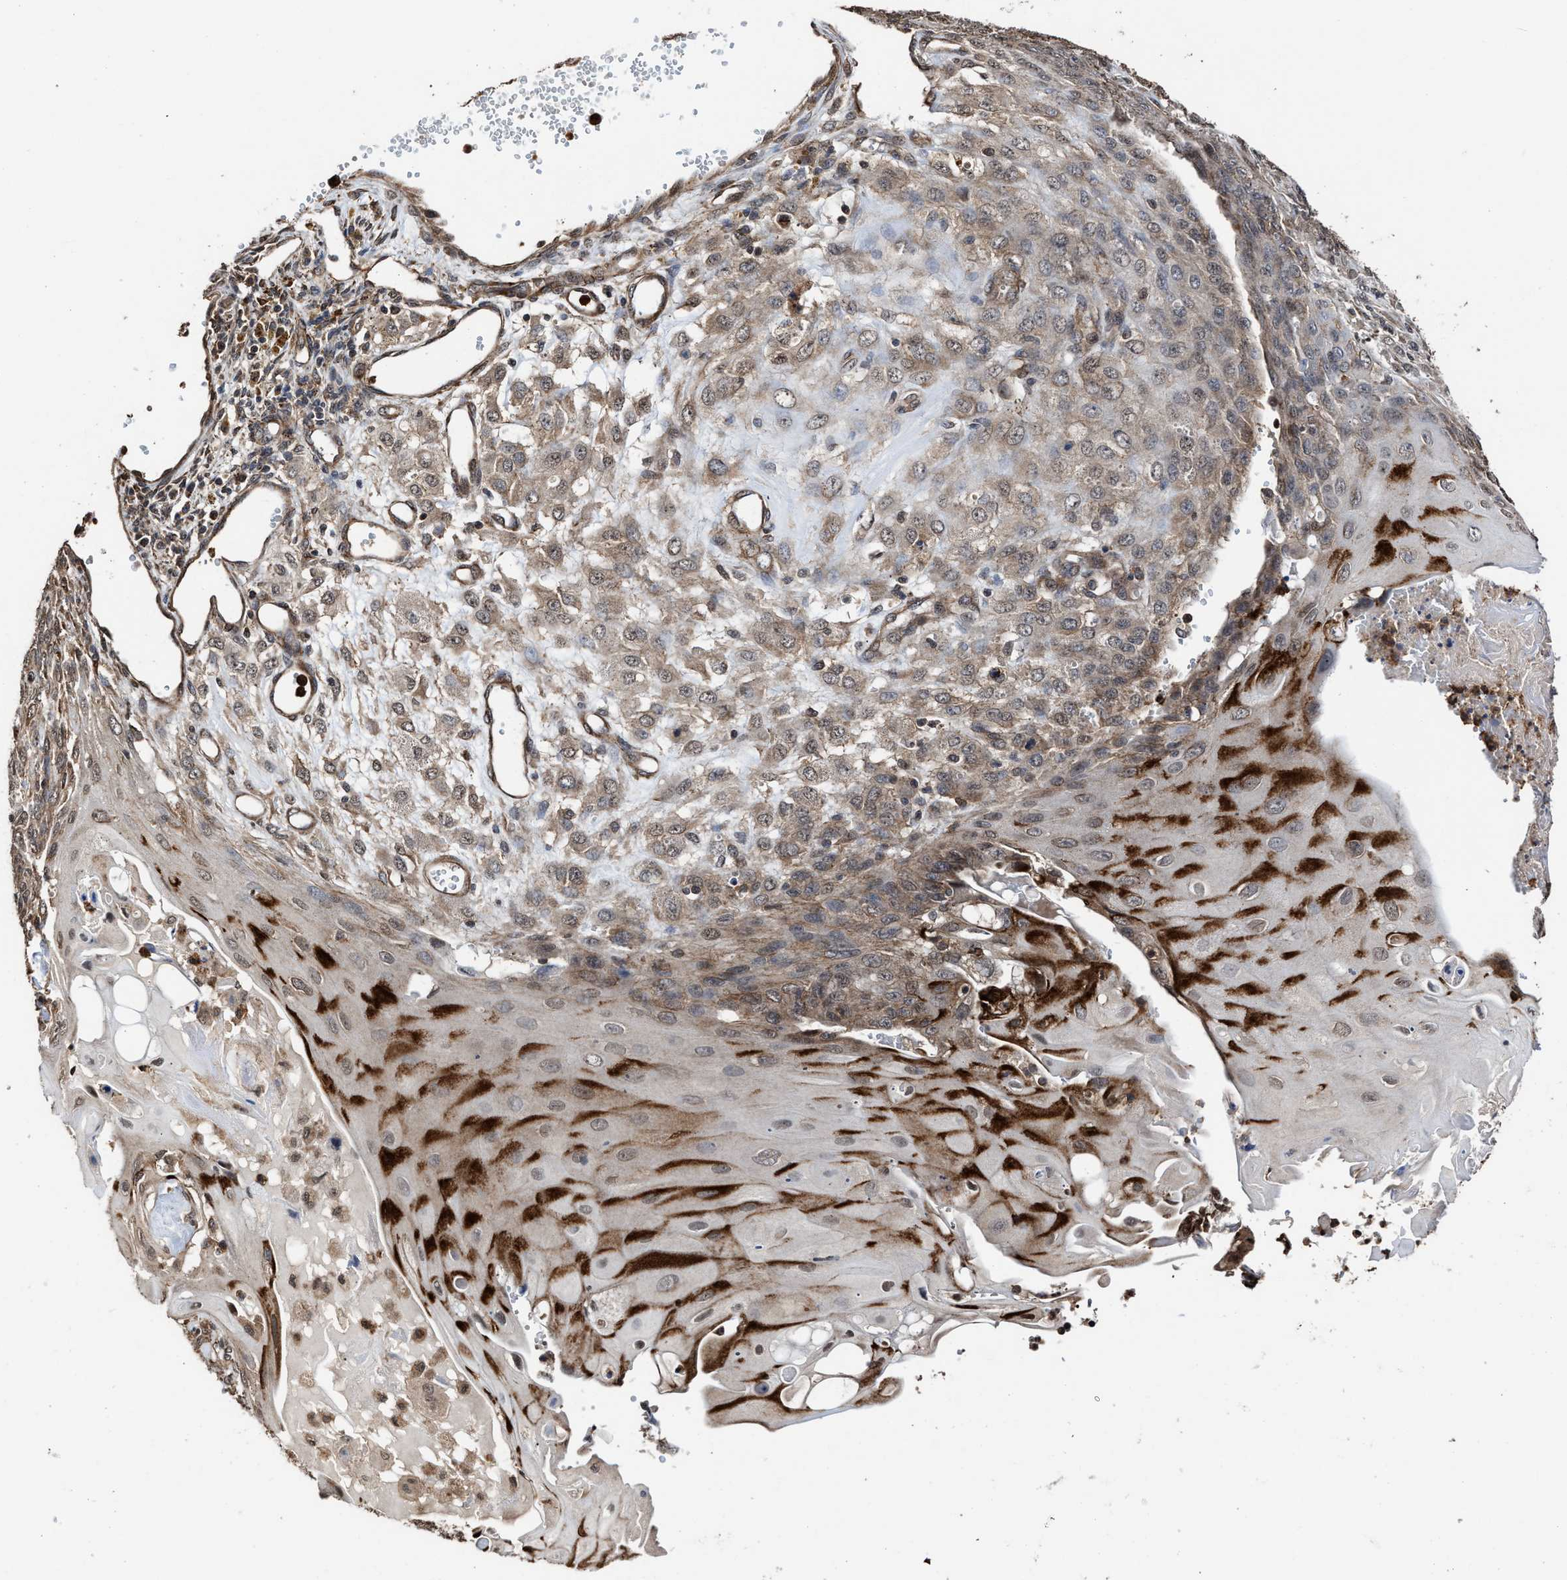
{"staining": {"intensity": "weak", "quantity": "25%-75%", "location": "cytoplasmic/membranous"}, "tissue": "endometrial cancer", "cell_type": "Tumor cells", "image_type": "cancer", "snomed": [{"axis": "morphology", "description": "Adenocarcinoma, NOS"}, {"axis": "topography", "description": "Endometrium"}], "caption": "Immunohistochemistry (DAB (3,3'-diaminobenzidine)) staining of human adenocarcinoma (endometrial) displays weak cytoplasmic/membranous protein positivity in about 25%-75% of tumor cells. (Brightfield microscopy of DAB IHC at high magnification).", "gene": "SEPTIN2", "patient": {"sex": "female", "age": 32}}